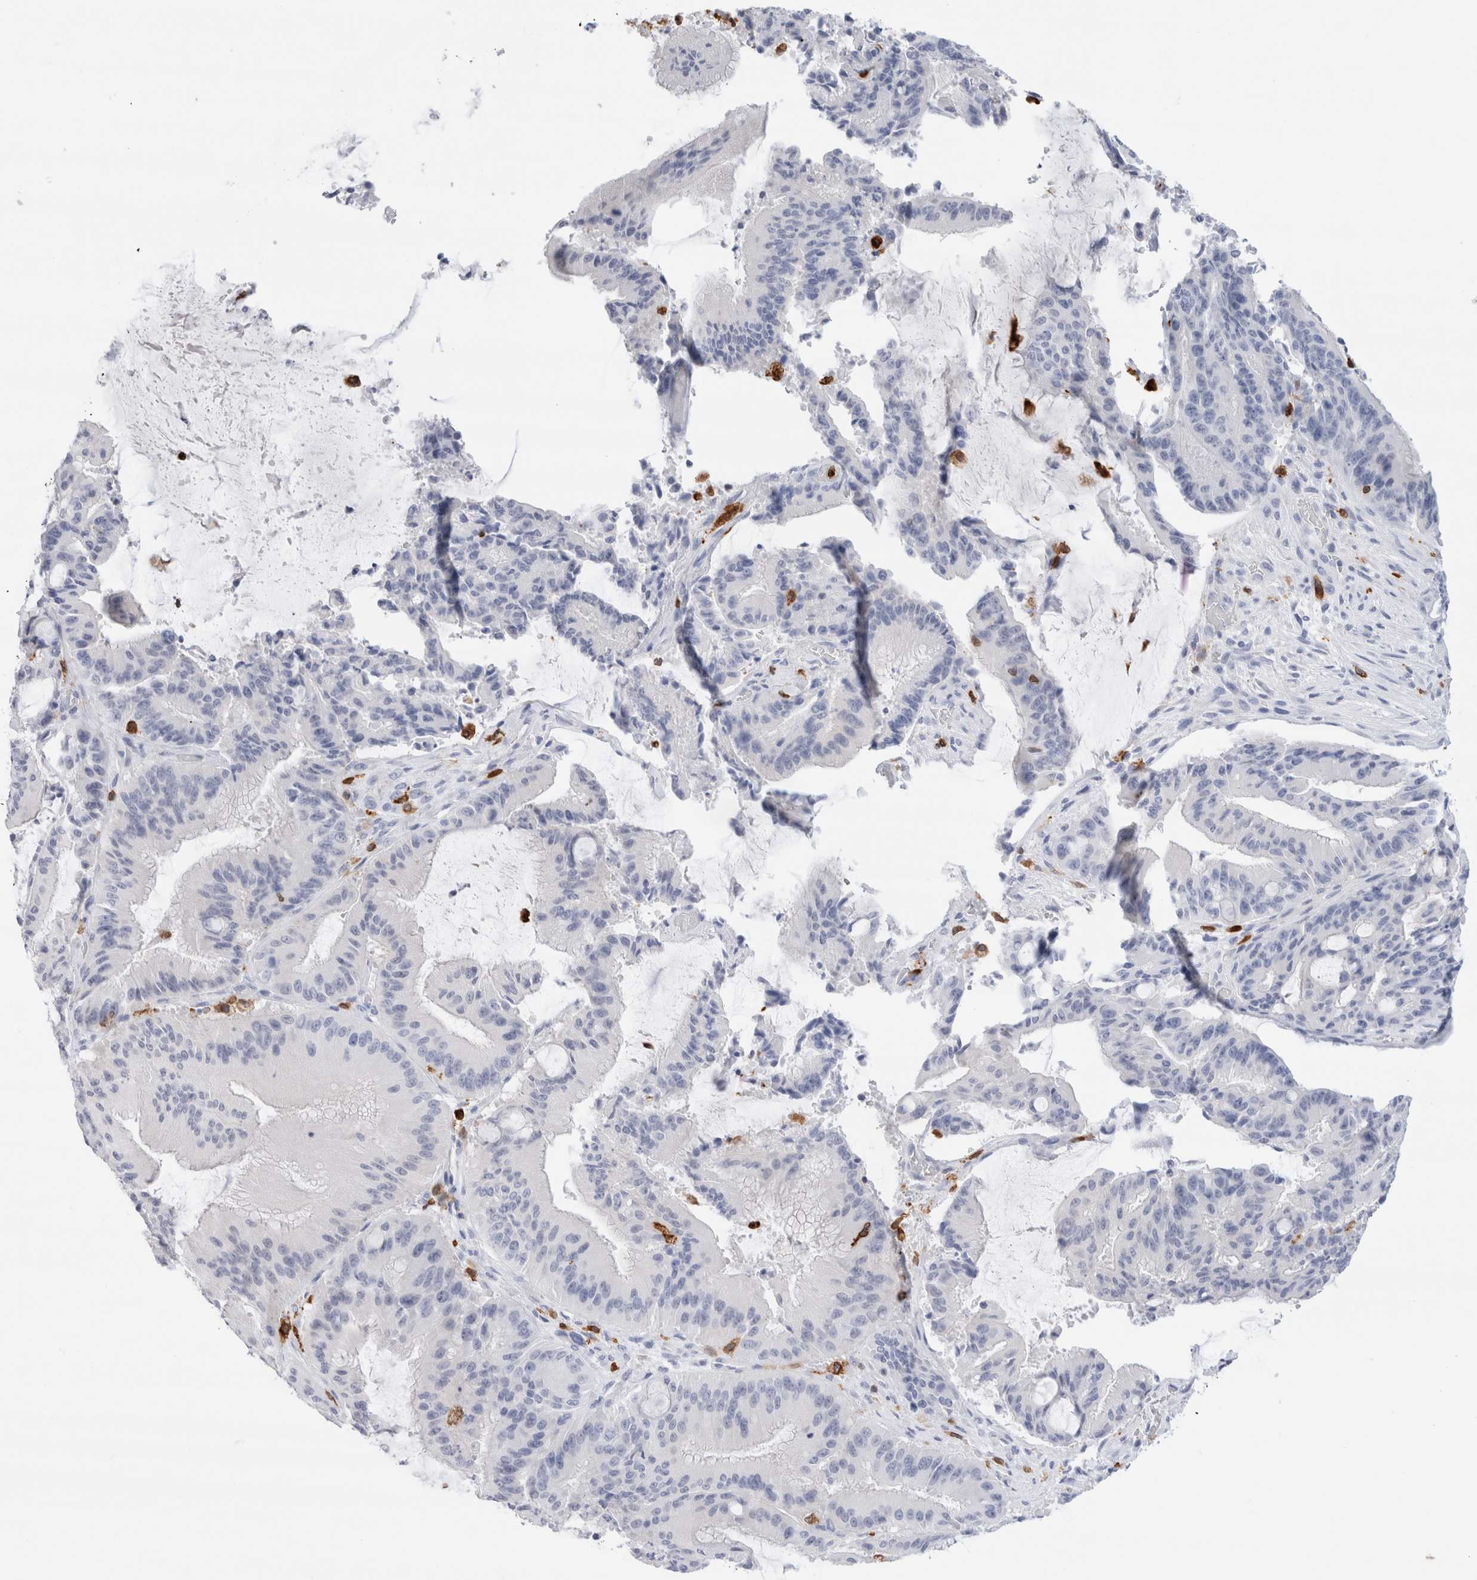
{"staining": {"intensity": "negative", "quantity": "none", "location": "none"}, "tissue": "liver cancer", "cell_type": "Tumor cells", "image_type": "cancer", "snomed": [{"axis": "morphology", "description": "Normal tissue, NOS"}, {"axis": "morphology", "description": "Cholangiocarcinoma"}, {"axis": "topography", "description": "Liver"}, {"axis": "topography", "description": "Peripheral nerve tissue"}], "caption": "High power microscopy histopathology image of an immunohistochemistry histopathology image of cholangiocarcinoma (liver), revealing no significant expression in tumor cells.", "gene": "ALOX5AP", "patient": {"sex": "female", "age": 73}}